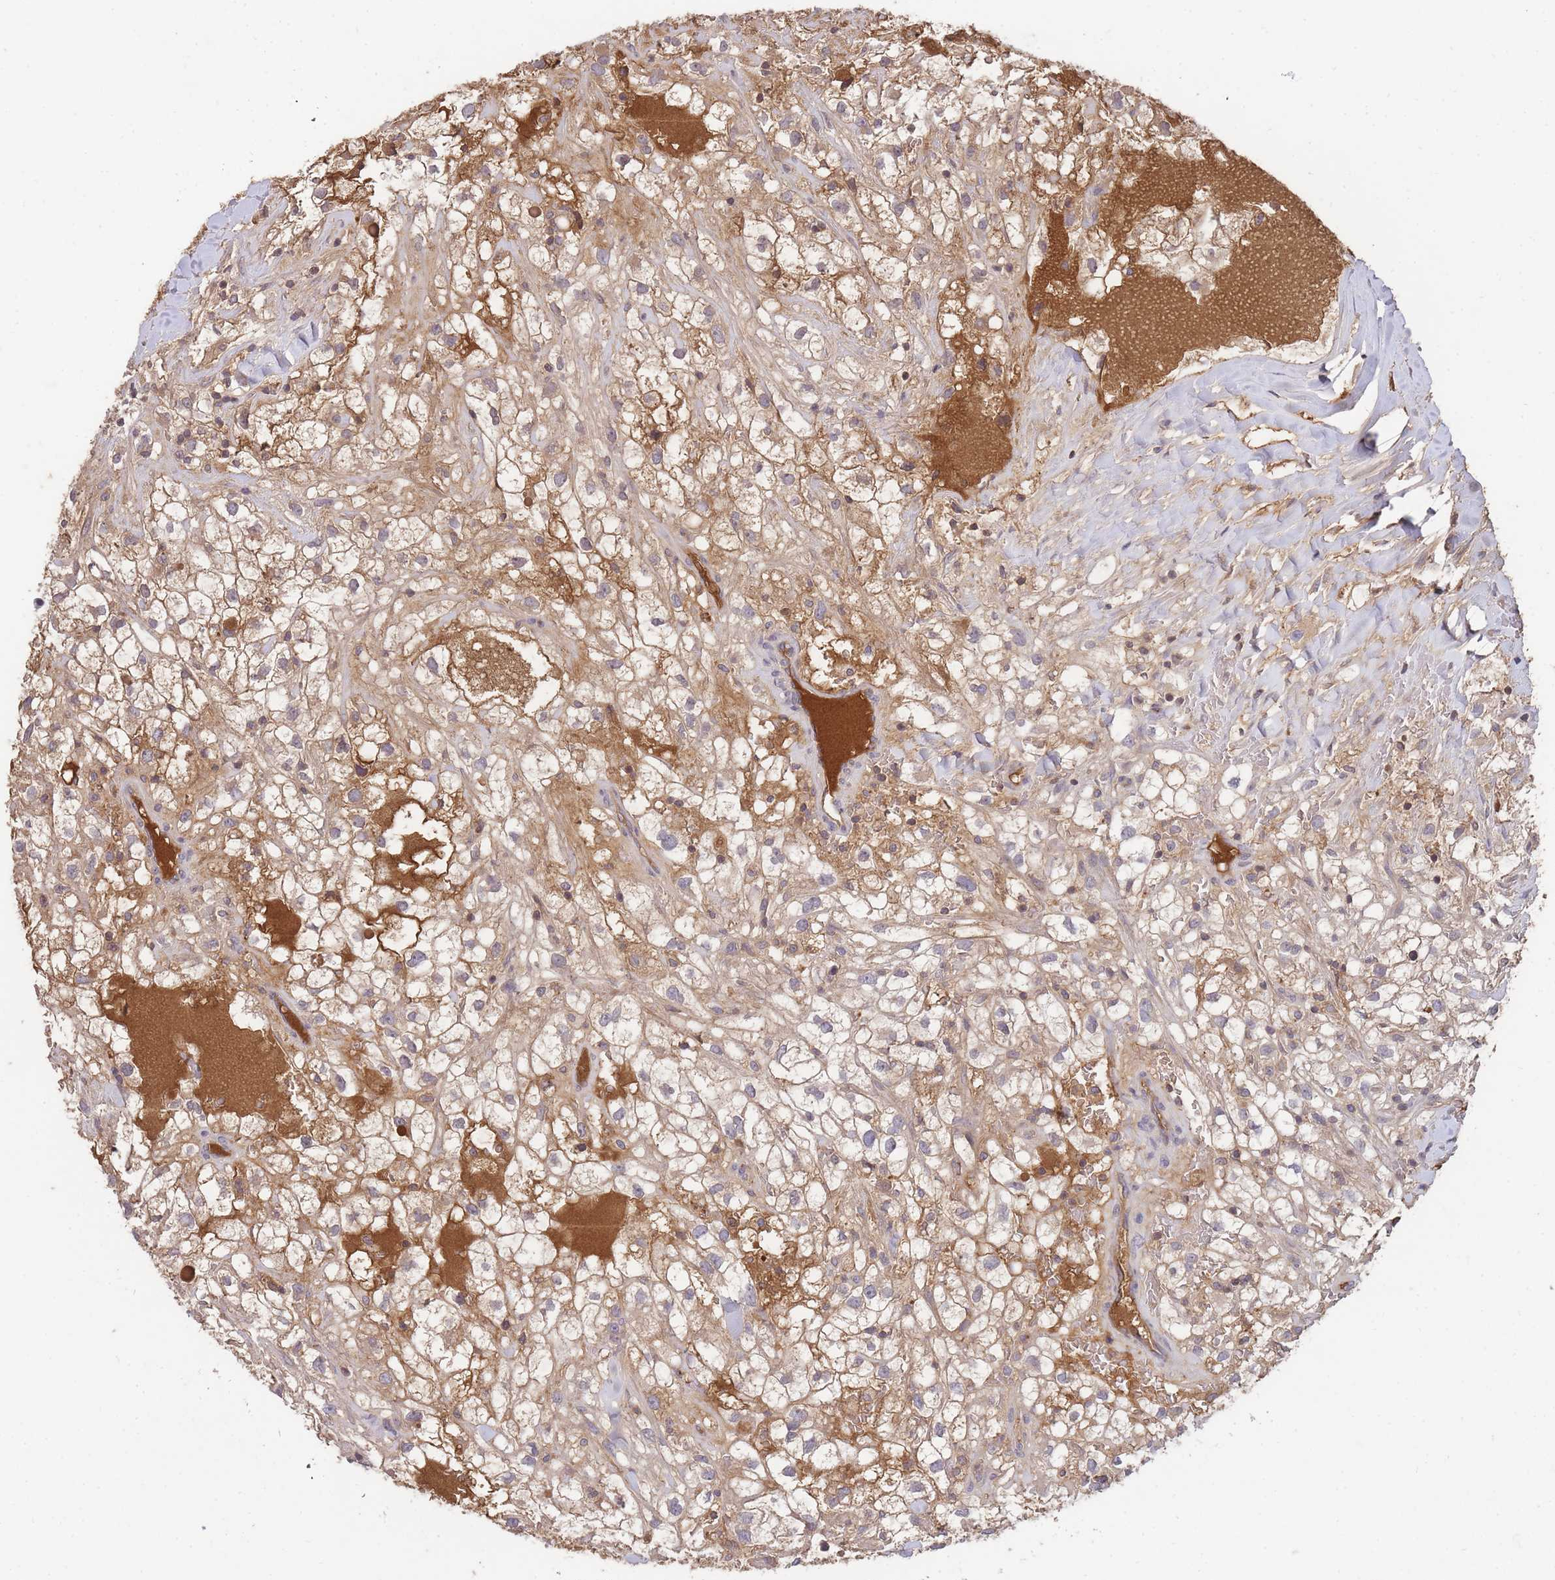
{"staining": {"intensity": "moderate", "quantity": ">75%", "location": "cytoplasmic/membranous"}, "tissue": "renal cancer", "cell_type": "Tumor cells", "image_type": "cancer", "snomed": [{"axis": "morphology", "description": "Adenocarcinoma, NOS"}, {"axis": "topography", "description": "Kidney"}], "caption": "This is a micrograph of immunohistochemistry (IHC) staining of renal cancer (adenocarcinoma), which shows moderate positivity in the cytoplasmic/membranous of tumor cells.", "gene": "RALGDS", "patient": {"sex": "male", "age": 59}}